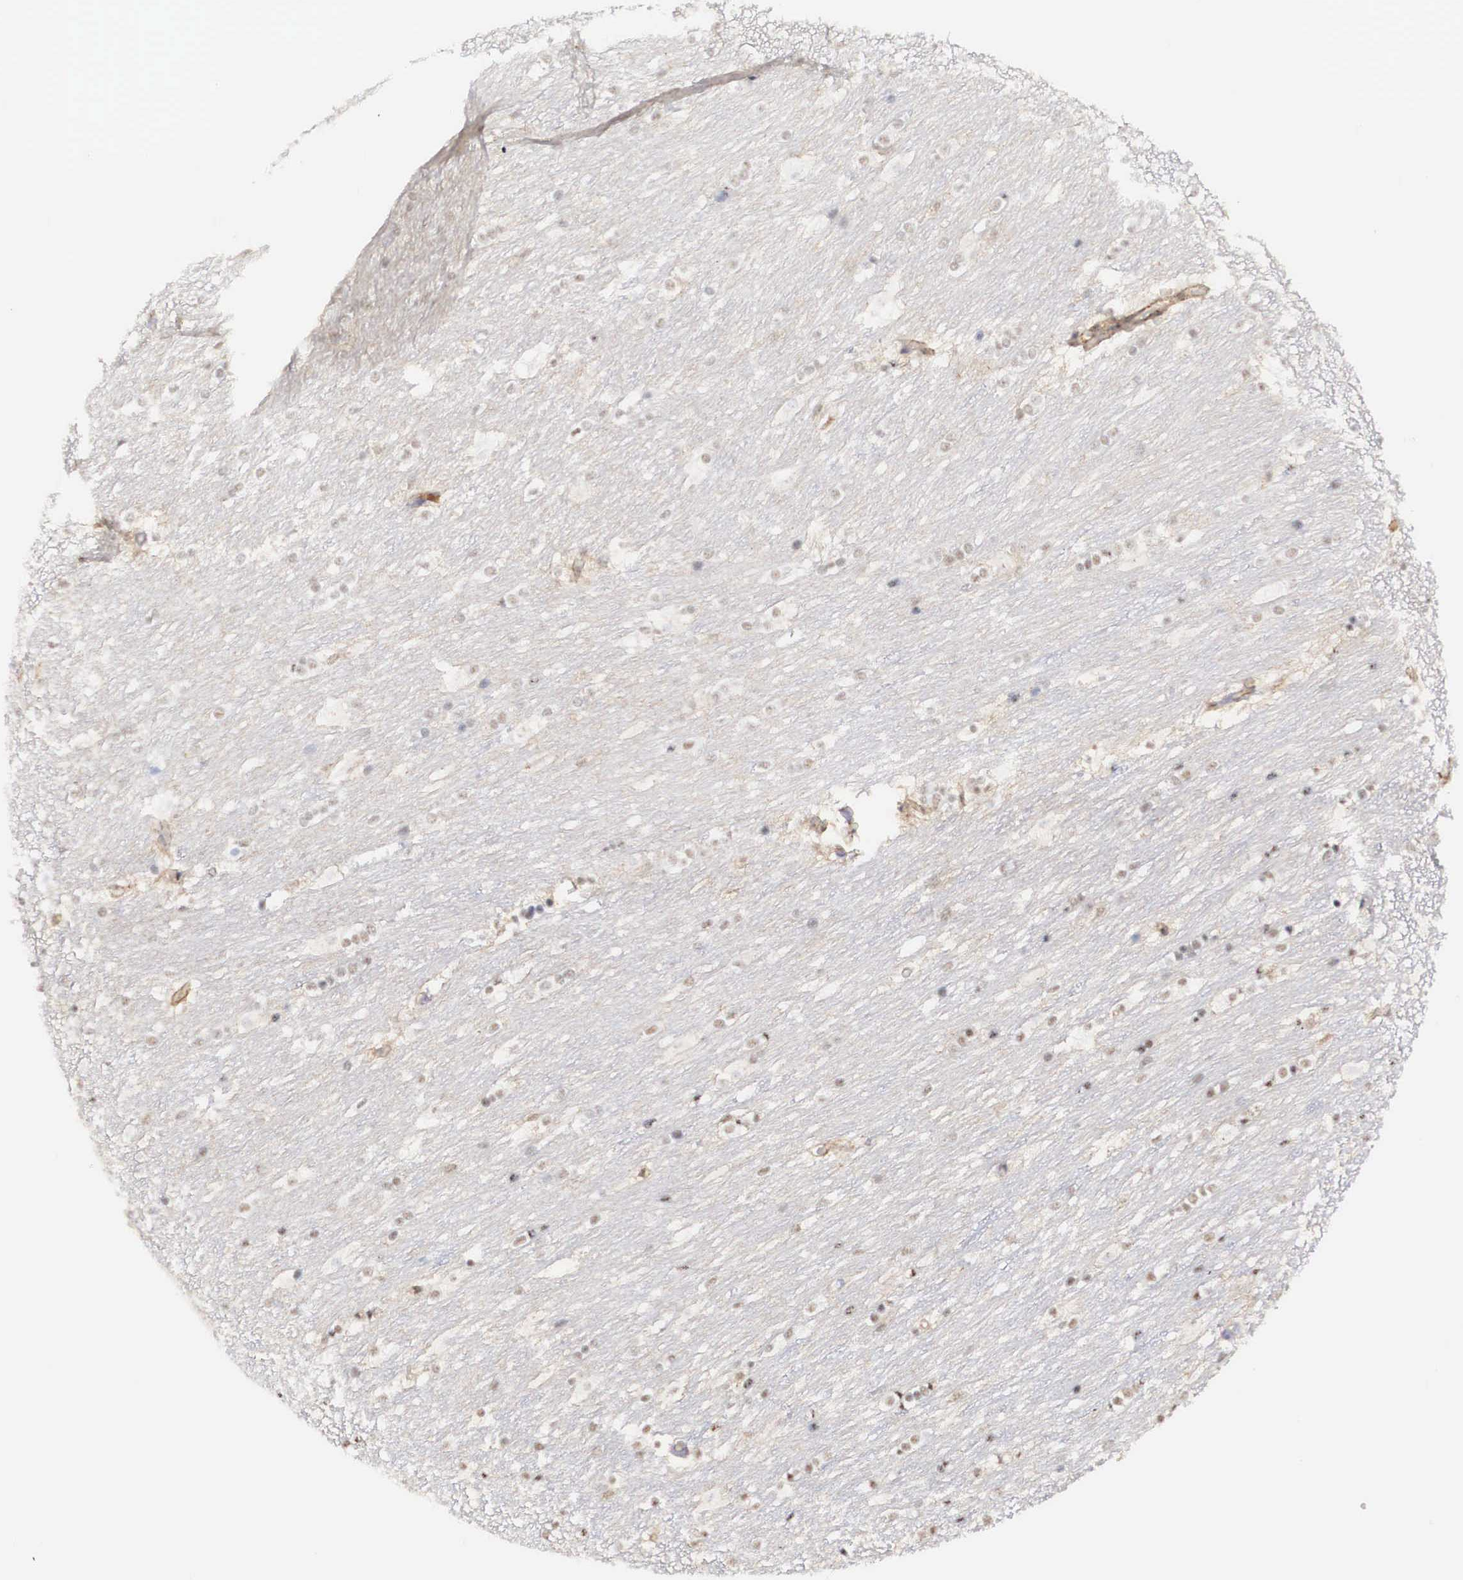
{"staining": {"intensity": "negative", "quantity": "none", "location": "none"}, "tissue": "caudate", "cell_type": "Glial cells", "image_type": "normal", "snomed": [{"axis": "morphology", "description": "Normal tissue, NOS"}, {"axis": "topography", "description": "Lateral ventricle wall"}], "caption": "Histopathology image shows no significant protein expression in glial cells of normal caudate.", "gene": "NR4A2", "patient": {"sex": "female", "age": 19}}